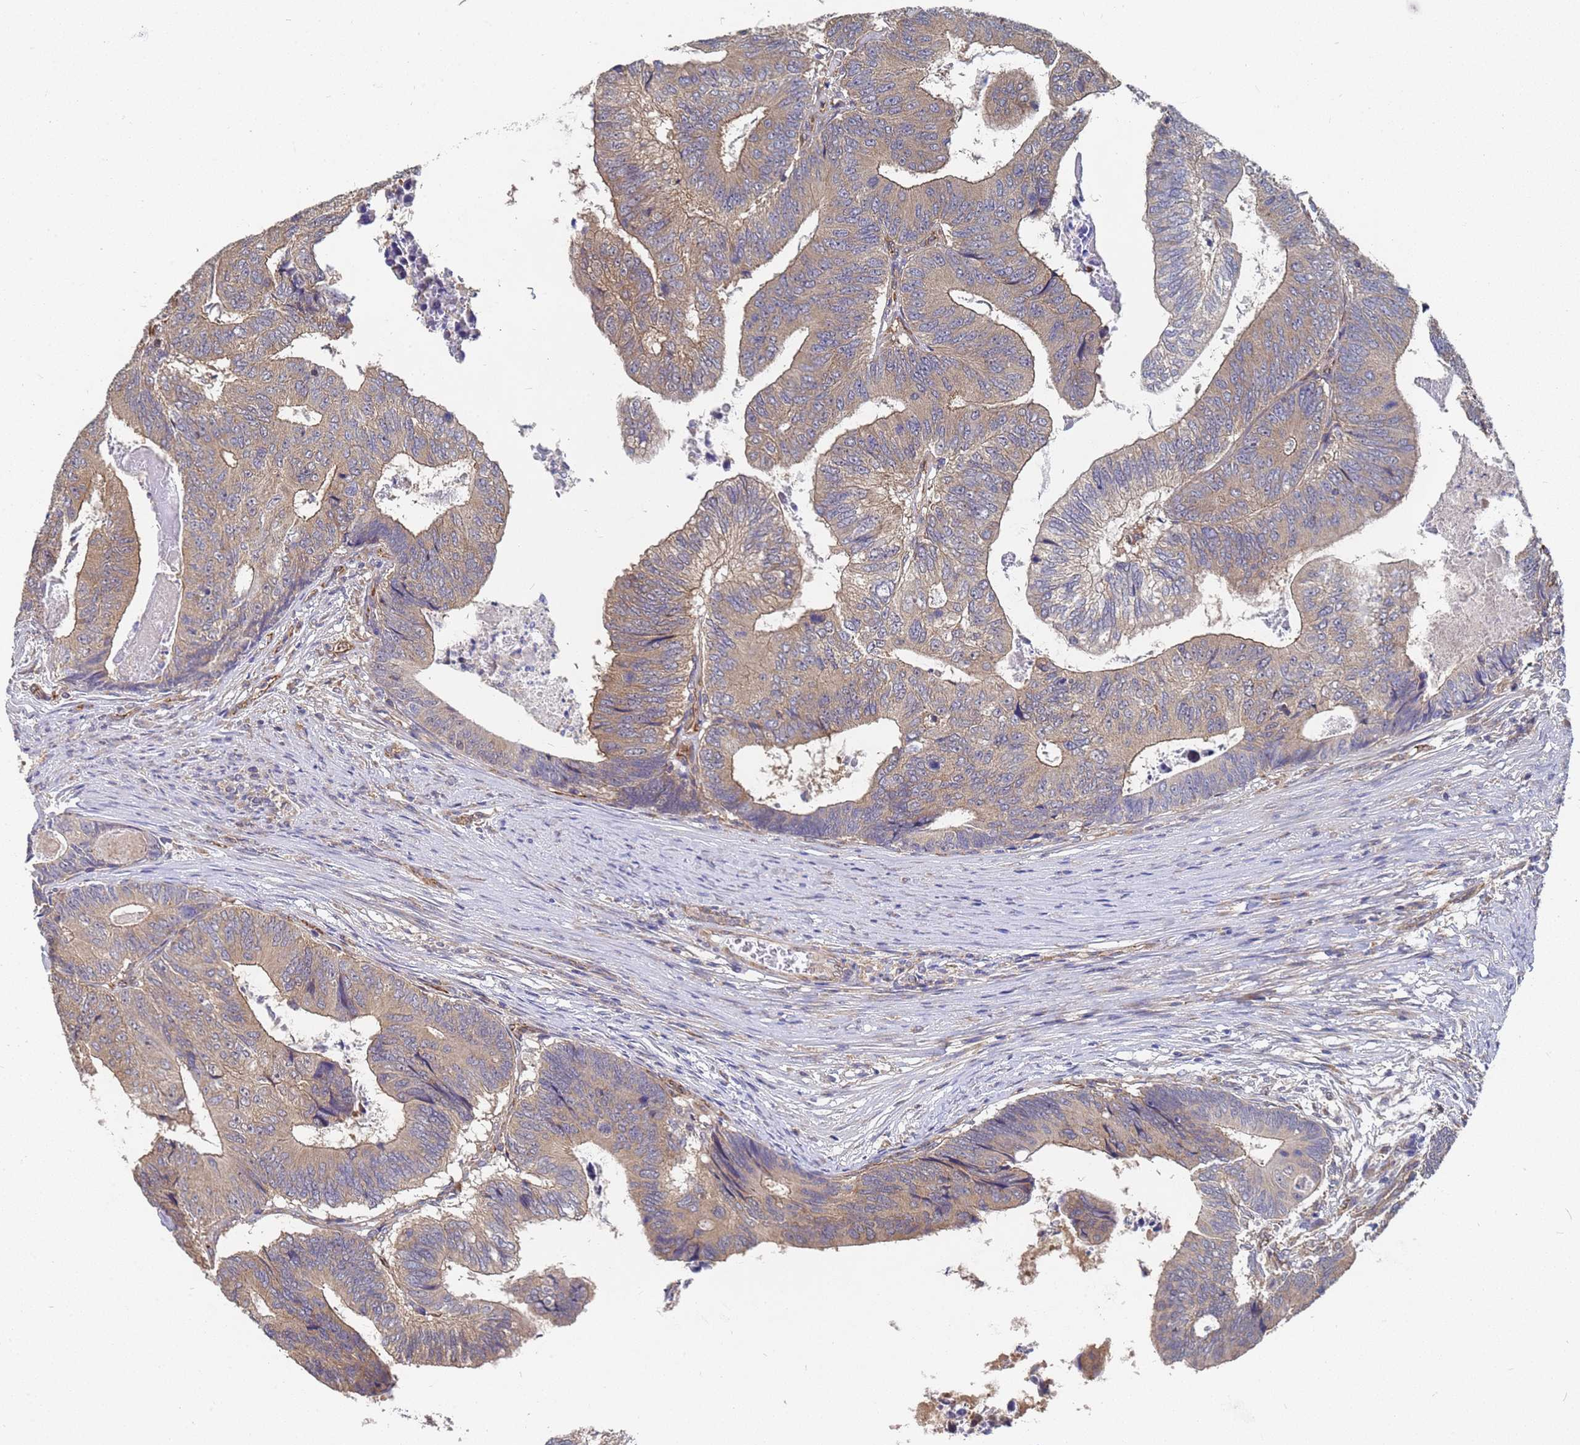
{"staining": {"intensity": "weak", "quantity": ">75%", "location": "cytoplasmic/membranous"}, "tissue": "colorectal cancer", "cell_type": "Tumor cells", "image_type": "cancer", "snomed": [{"axis": "morphology", "description": "Adenocarcinoma, NOS"}, {"axis": "topography", "description": "Colon"}], "caption": "About >75% of tumor cells in human adenocarcinoma (colorectal) show weak cytoplasmic/membranous protein positivity as visualized by brown immunohistochemical staining.", "gene": "ALS2CL", "patient": {"sex": "female", "age": 67}}